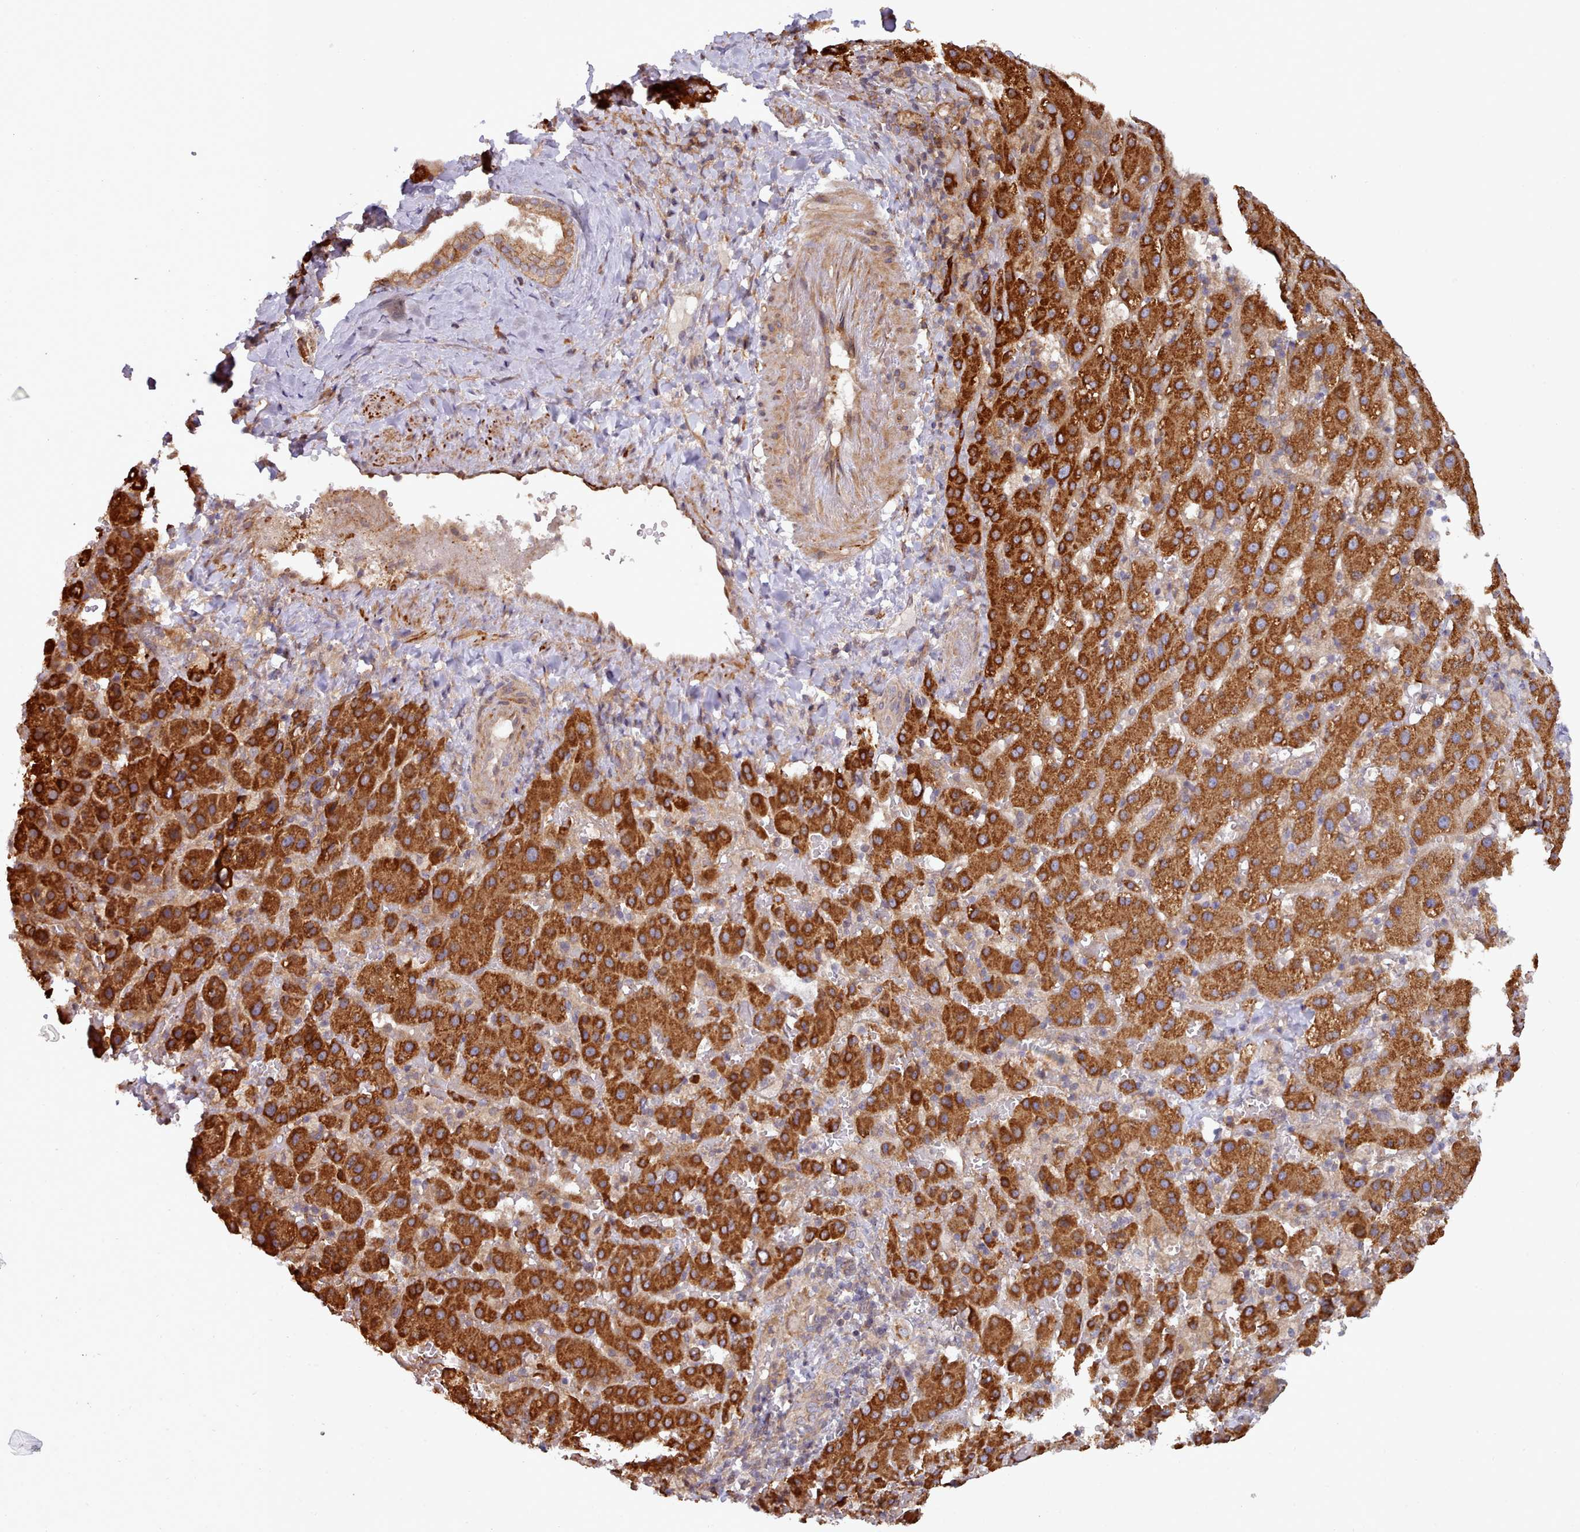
{"staining": {"intensity": "strong", "quantity": ">75%", "location": "cytoplasmic/membranous"}, "tissue": "liver cancer", "cell_type": "Tumor cells", "image_type": "cancer", "snomed": [{"axis": "morphology", "description": "Carcinoma, Hepatocellular, NOS"}, {"axis": "topography", "description": "Liver"}], "caption": "This micrograph exhibits hepatocellular carcinoma (liver) stained with IHC to label a protein in brown. The cytoplasmic/membranous of tumor cells show strong positivity for the protein. Nuclei are counter-stained blue.", "gene": "TRIM26", "patient": {"sex": "female", "age": 58}}